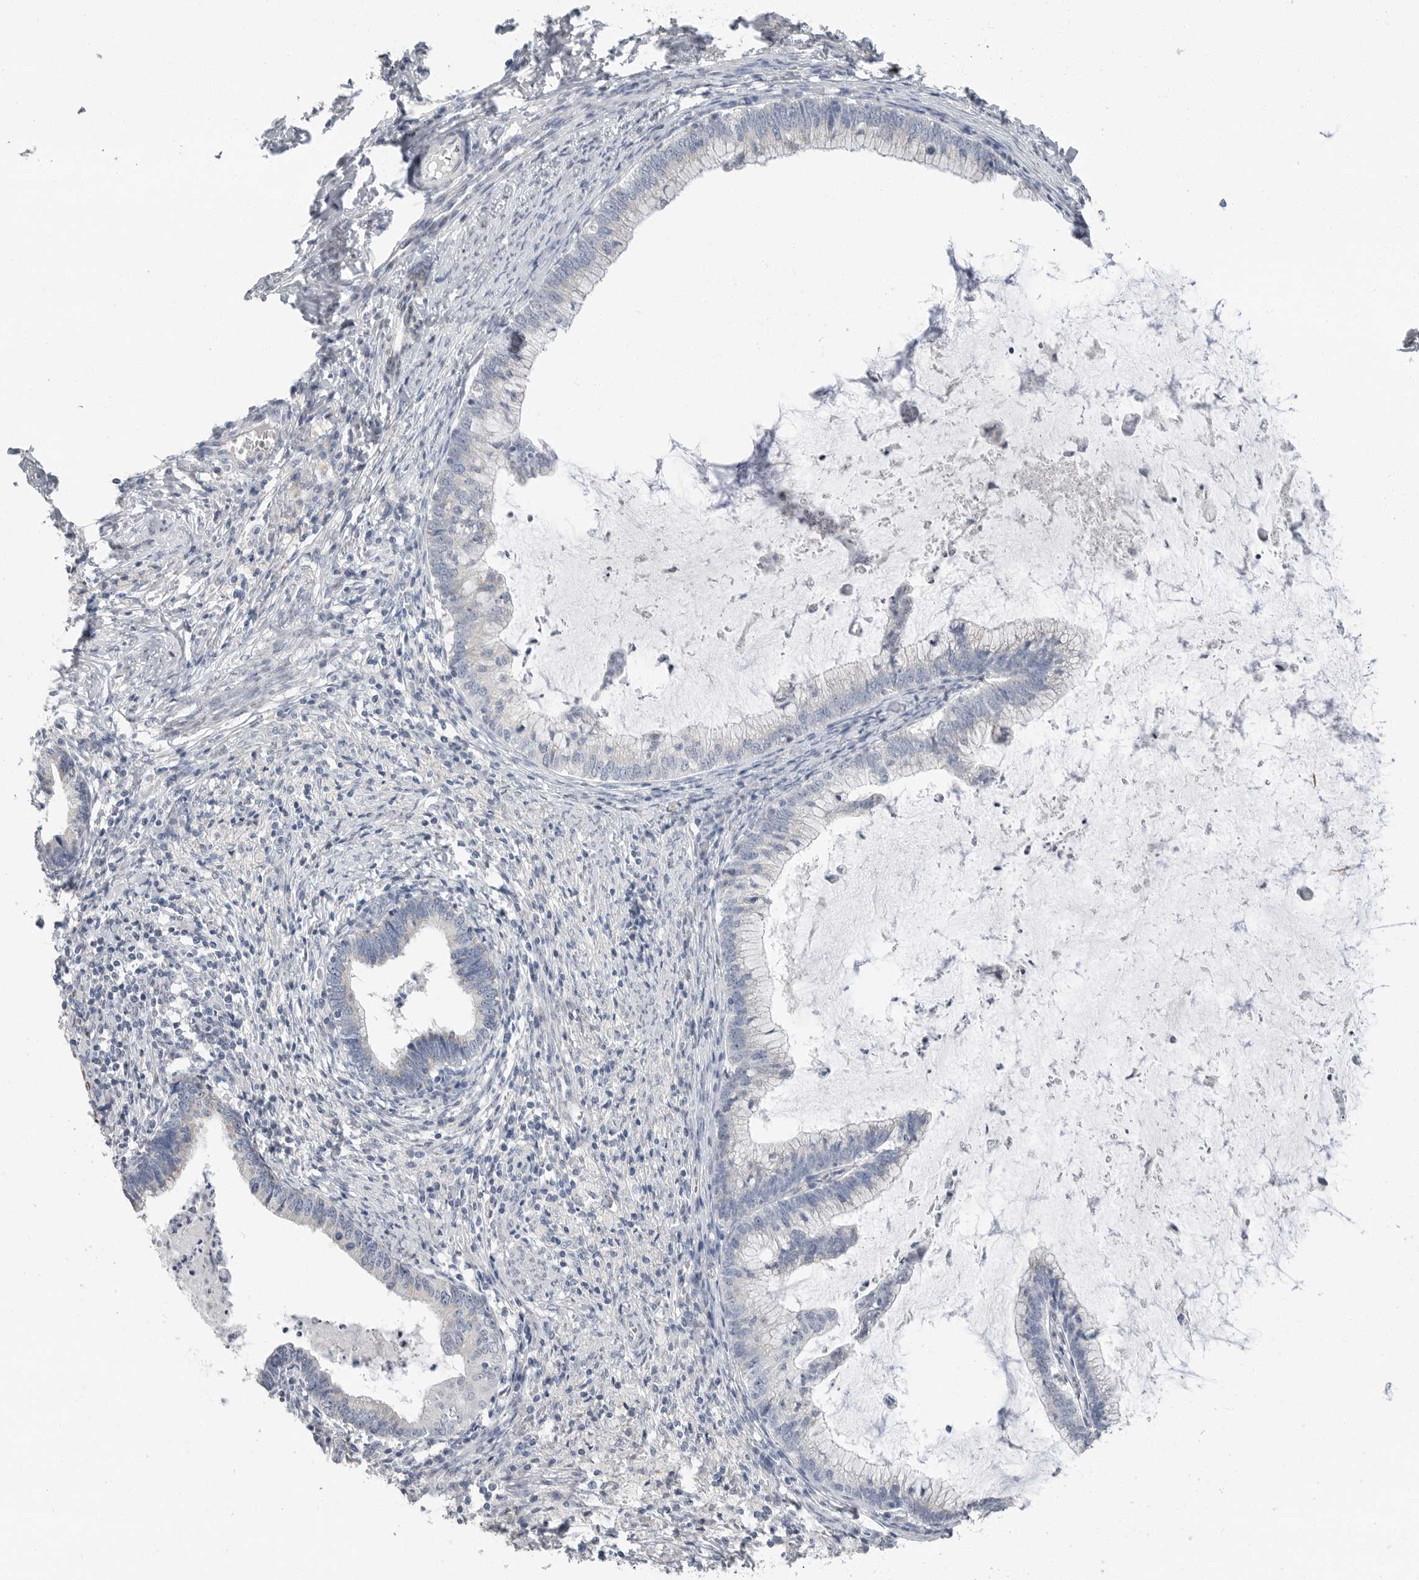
{"staining": {"intensity": "negative", "quantity": "none", "location": "none"}, "tissue": "cervical cancer", "cell_type": "Tumor cells", "image_type": "cancer", "snomed": [{"axis": "morphology", "description": "Adenocarcinoma, NOS"}, {"axis": "topography", "description": "Cervix"}], "caption": "The immunohistochemistry image has no significant staining in tumor cells of cervical adenocarcinoma tissue.", "gene": "PLN", "patient": {"sex": "female", "age": 36}}